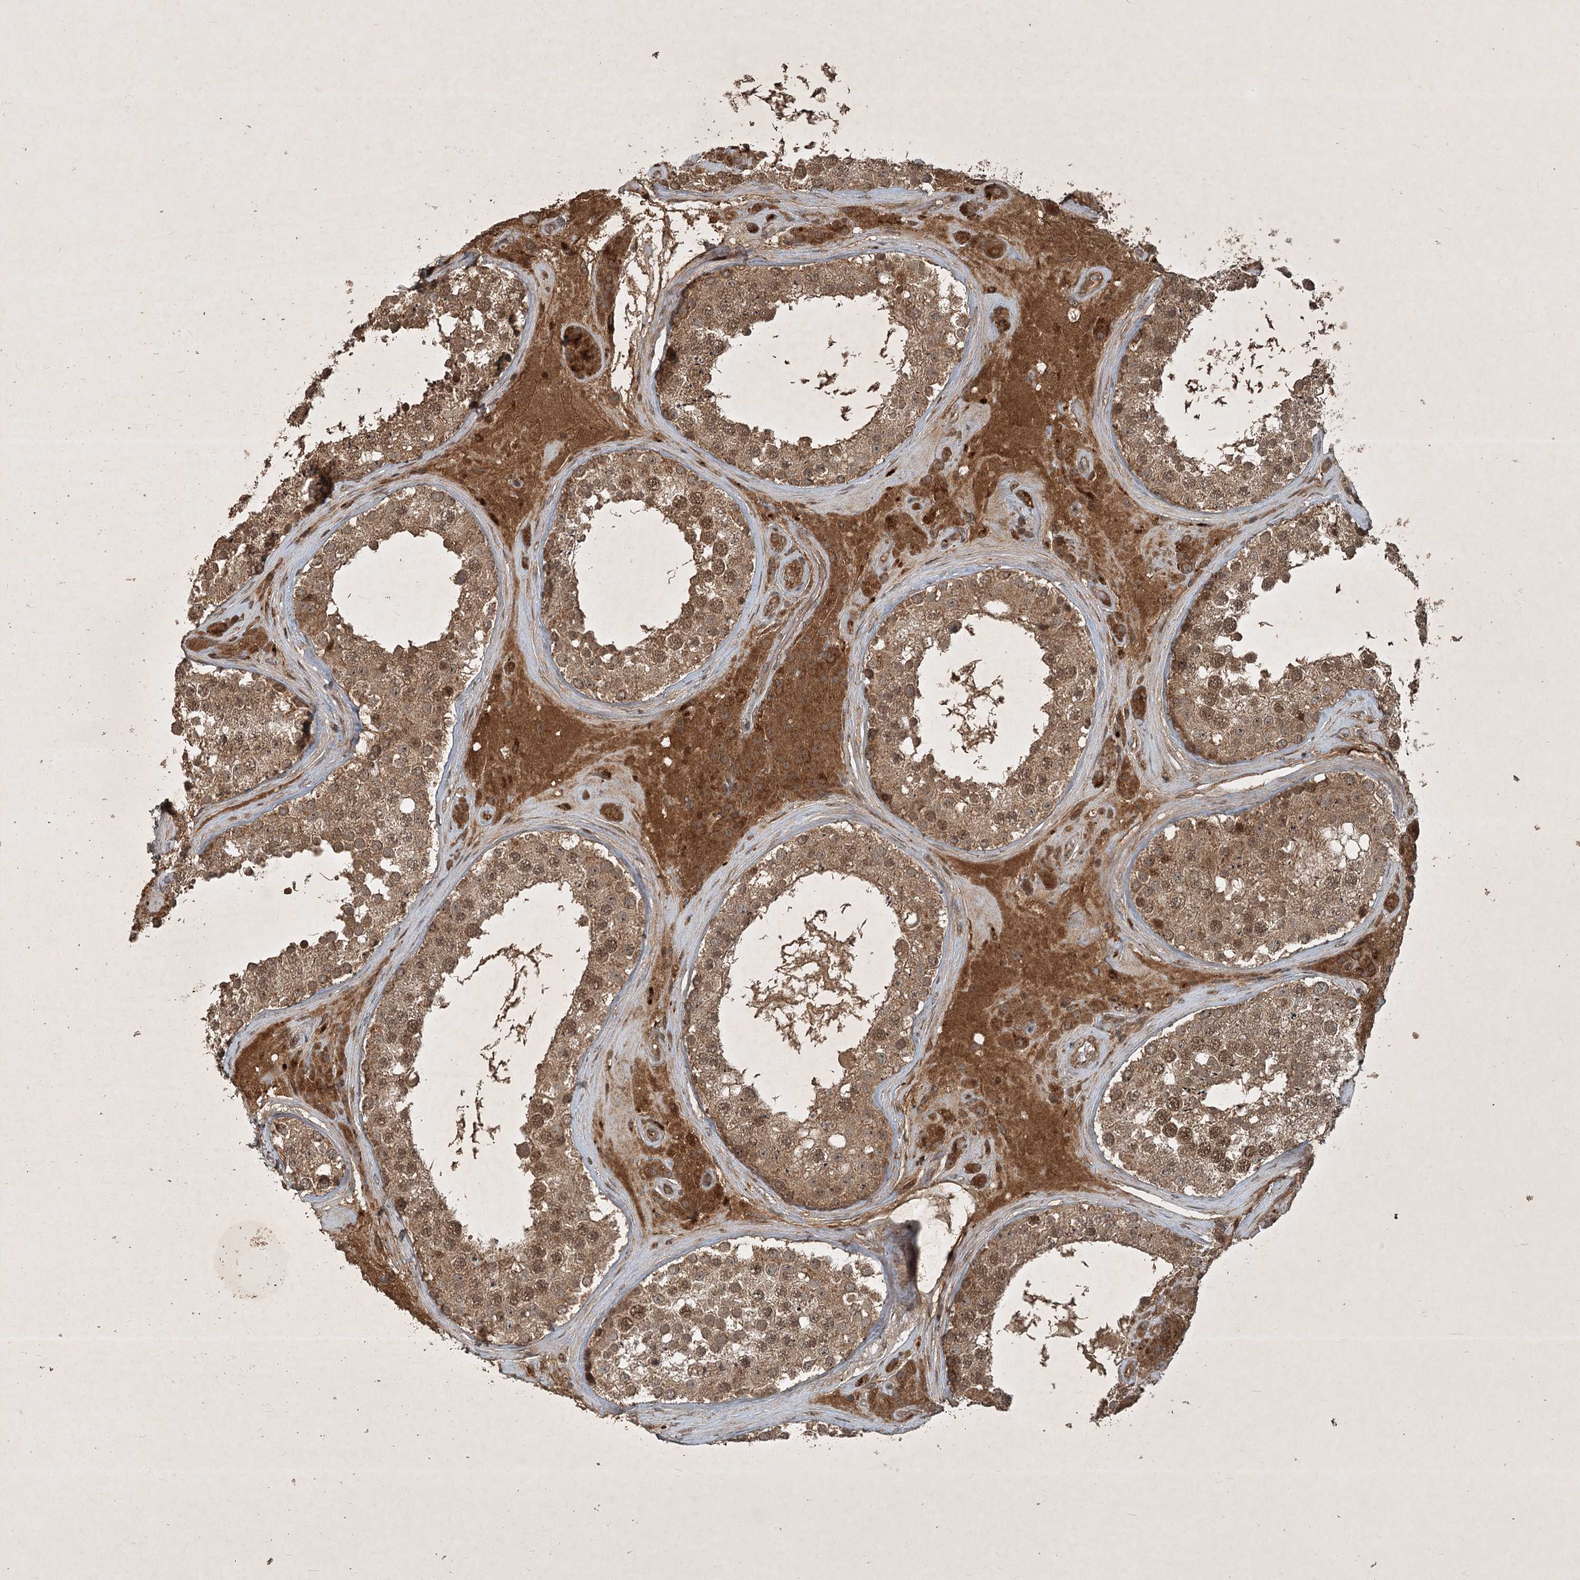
{"staining": {"intensity": "moderate", "quantity": ">75%", "location": "cytoplasmic/membranous,nuclear"}, "tissue": "testis", "cell_type": "Cells in seminiferous ducts", "image_type": "normal", "snomed": [{"axis": "morphology", "description": "Normal tissue, NOS"}, {"axis": "topography", "description": "Testis"}], "caption": "A brown stain shows moderate cytoplasmic/membranous,nuclear positivity of a protein in cells in seminiferous ducts of normal human testis. (IHC, brightfield microscopy, high magnification).", "gene": "UNC93A", "patient": {"sex": "male", "age": 46}}